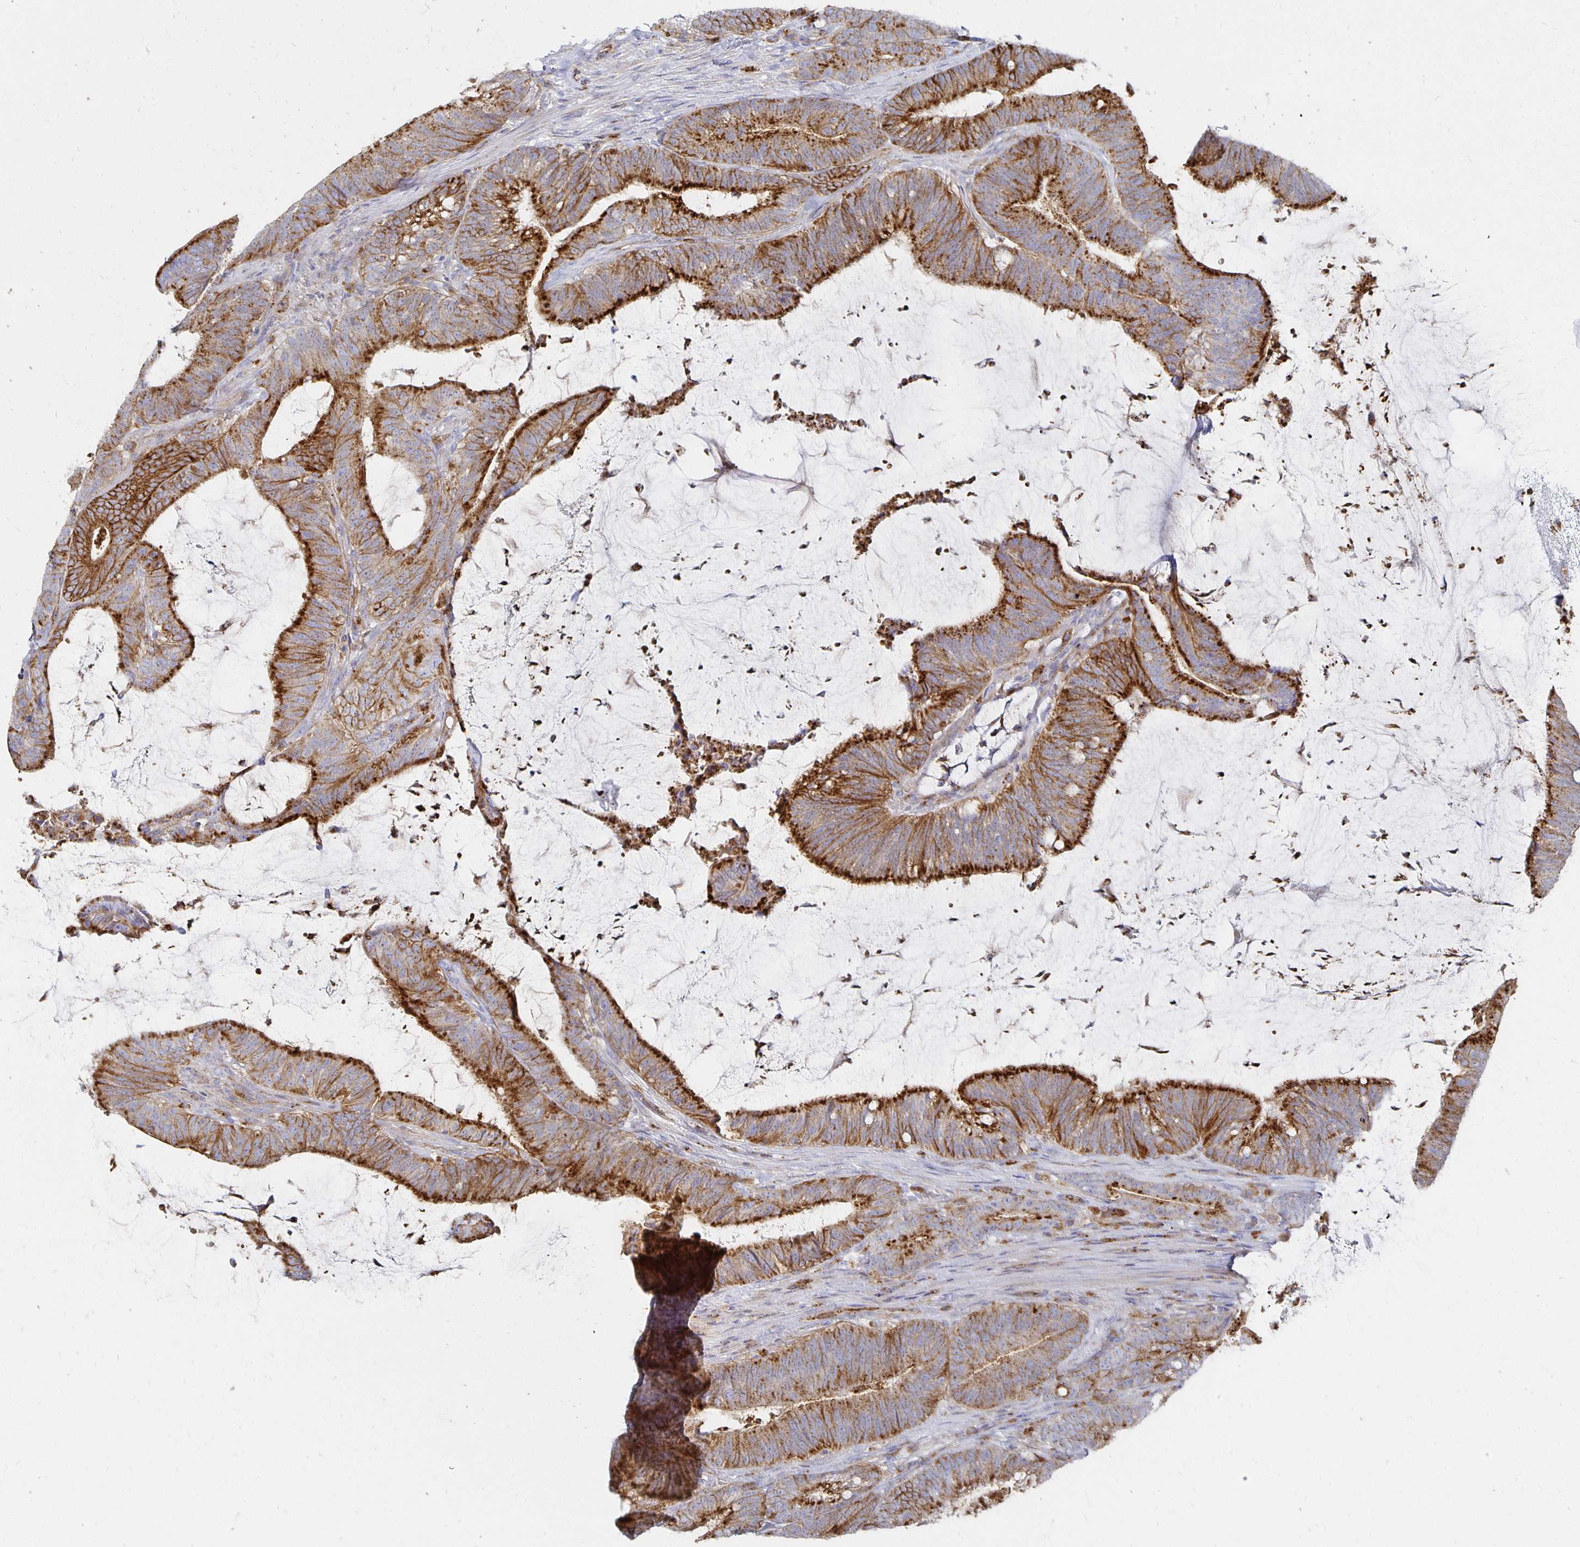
{"staining": {"intensity": "strong", "quantity": ">75%", "location": "cytoplasmic/membranous"}, "tissue": "colorectal cancer", "cell_type": "Tumor cells", "image_type": "cancer", "snomed": [{"axis": "morphology", "description": "Adenocarcinoma, NOS"}, {"axis": "topography", "description": "Colon"}], "caption": "Immunohistochemical staining of colorectal cancer (adenocarcinoma) displays strong cytoplasmic/membranous protein staining in about >75% of tumor cells.", "gene": "TAAR1", "patient": {"sex": "female", "age": 43}}